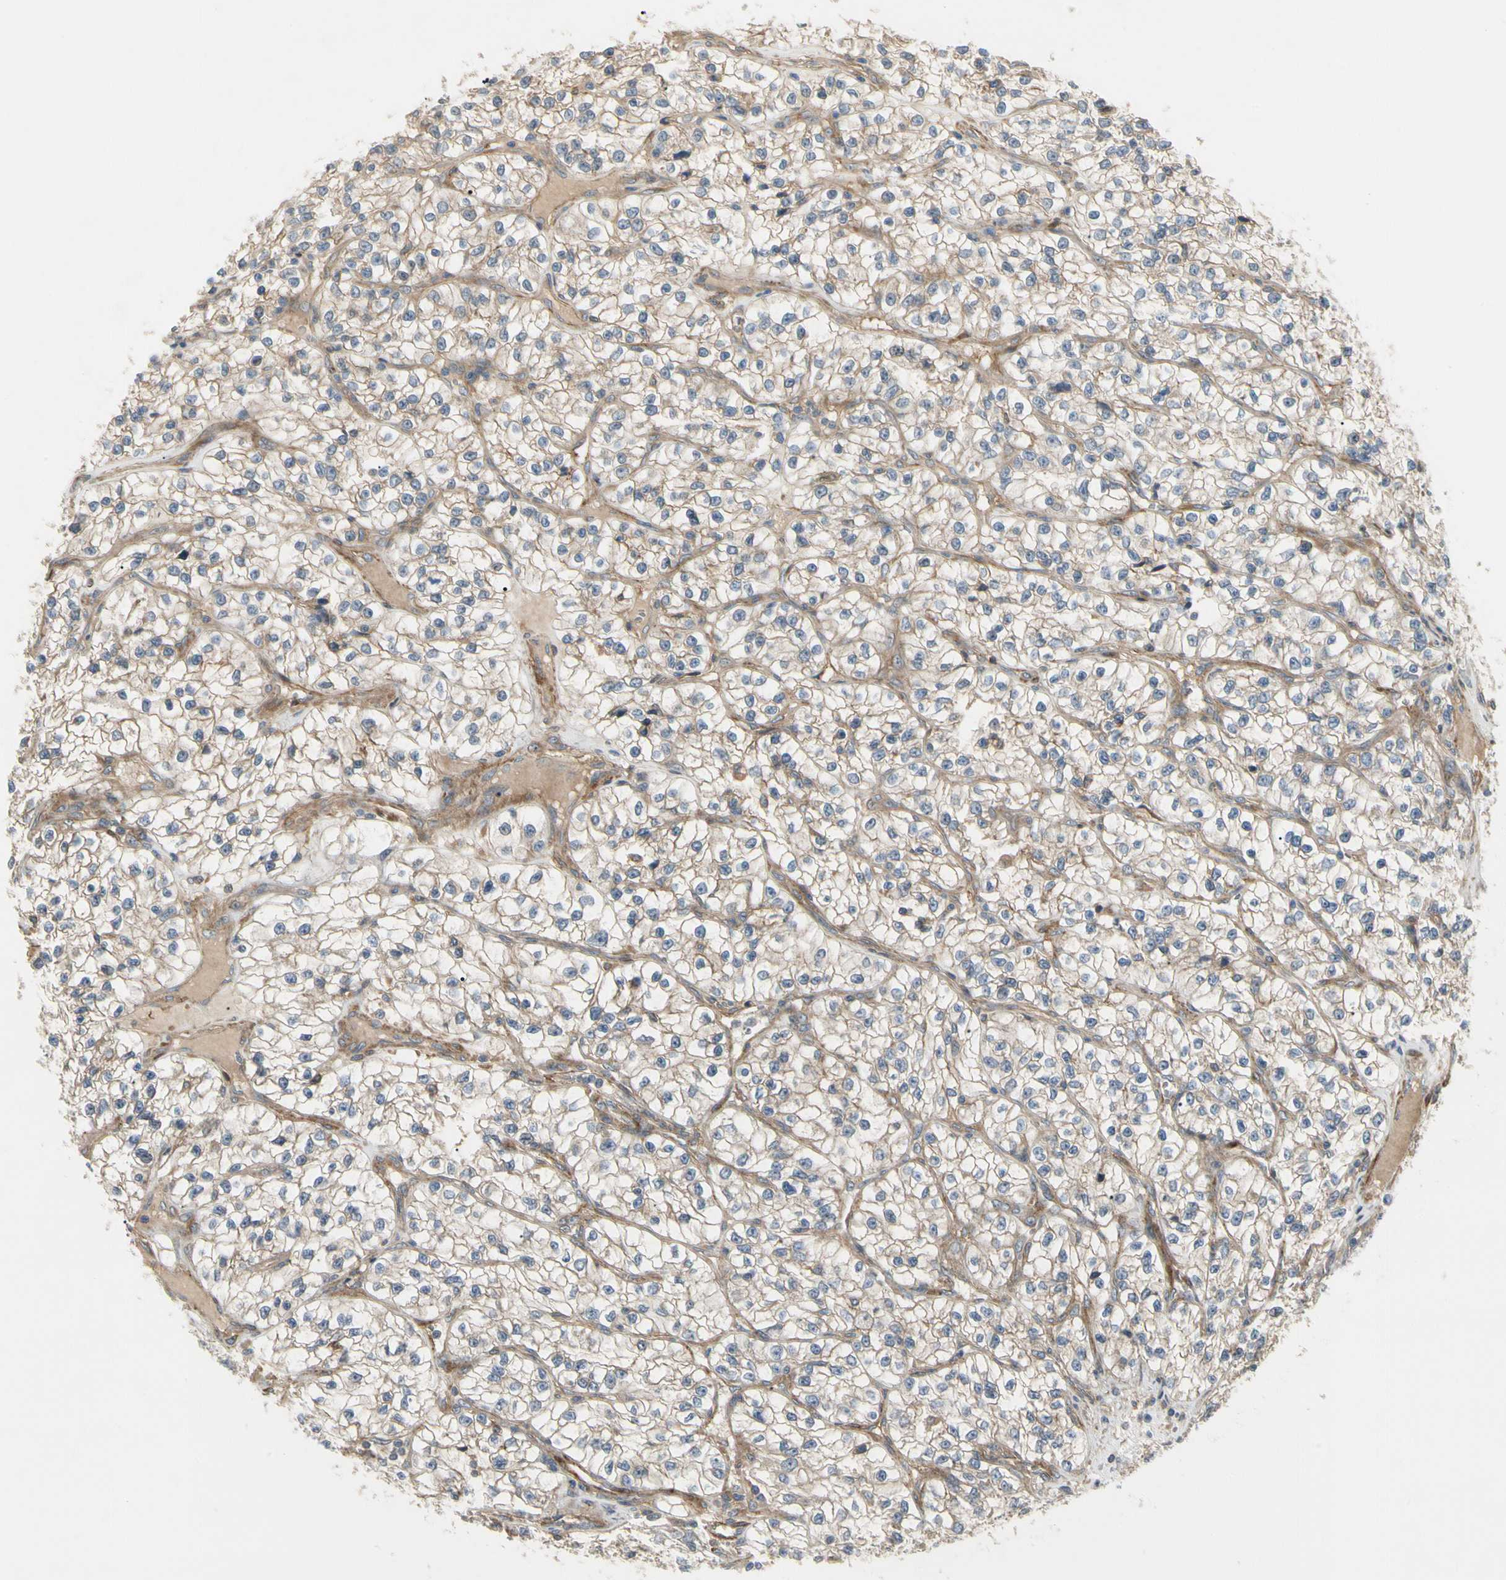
{"staining": {"intensity": "weak", "quantity": ">75%", "location": "cytoplasmic/membranous"}, "tissue": "renal cancer", "cell_type": "Tumor cells", "image_type": "cancer", "snomed": [{"axis": "morphology", "description": "Adenocarcinoma, NOS"}, {"axis": "topography", "description": "Kidney"}], "caption": "This photomicrograph displays IHC staining of human adenocarcinoma (renal), with low weak cytoplasmic/membranous staining in approximately >75% of tumor cells.", "gene": "F2R", "patient": {"sex": "female", "age": 57}}